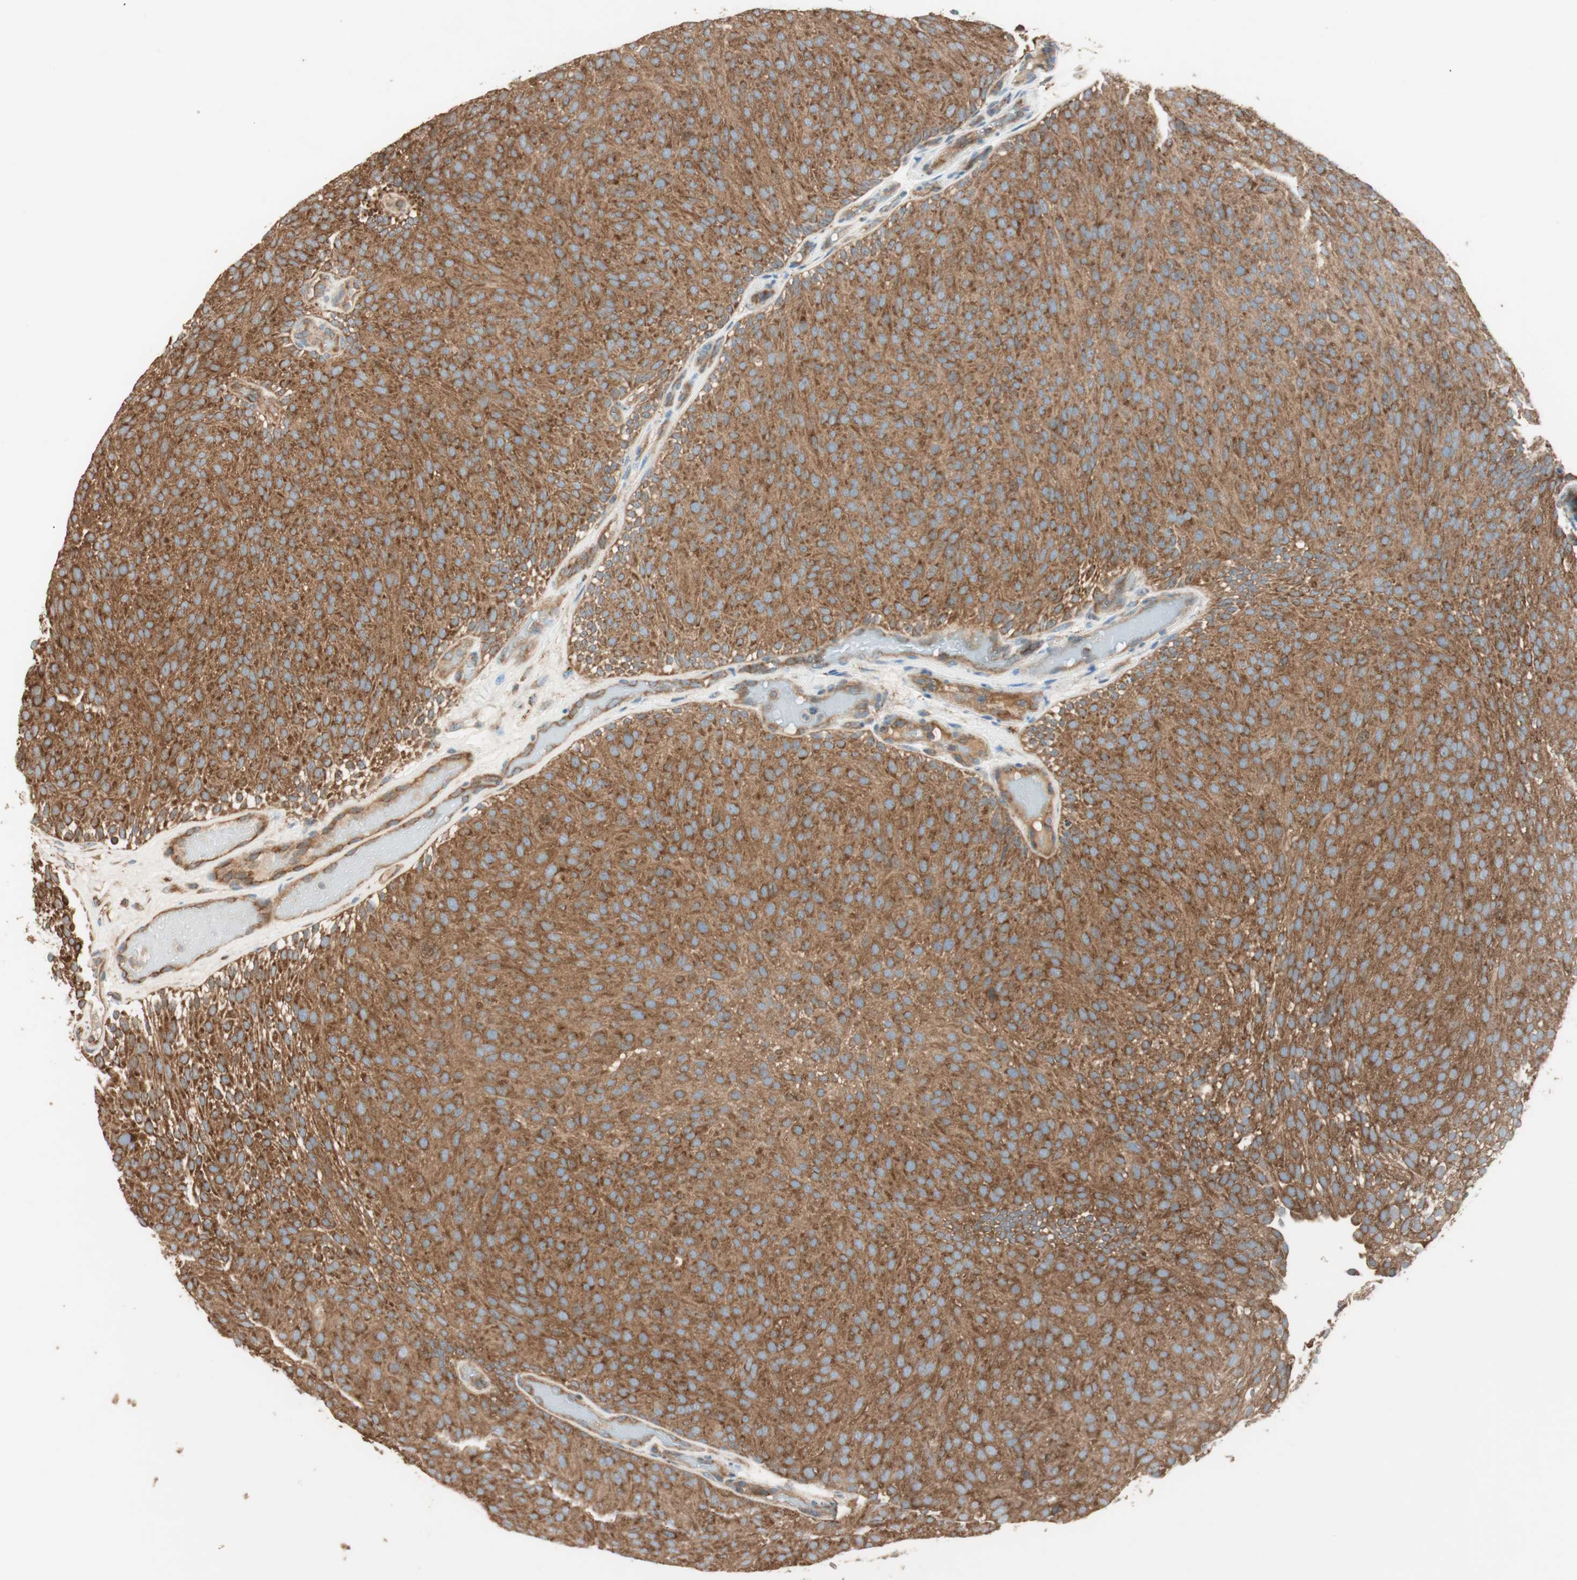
{"staining": {"intensity": "strong", "quantity": ">75%", "location": "cytoplasmic/membranous"}, "tissue": "urothelial cancer", "cell_type": "Tumor cells", "image_type": "cancer", "snomed": [{"axis": "morphology", "description": "Urothelial carcinoma, Low grade"}, {"axis": "topography", "description": "Urinary bladder"}], "caption": "IHC photomicrograph of neoplastic tissue: human urothelial cancer stained using immunohistochemistry (IHC) shows high levels of strong protein expression localized specifically in the cytoplasmic/membranous of tumor cells, appearing as a cytoplasmic/membranous brown color.", "gene": "CC2D1A", "patient": {"sex": "male", "age": 78}}